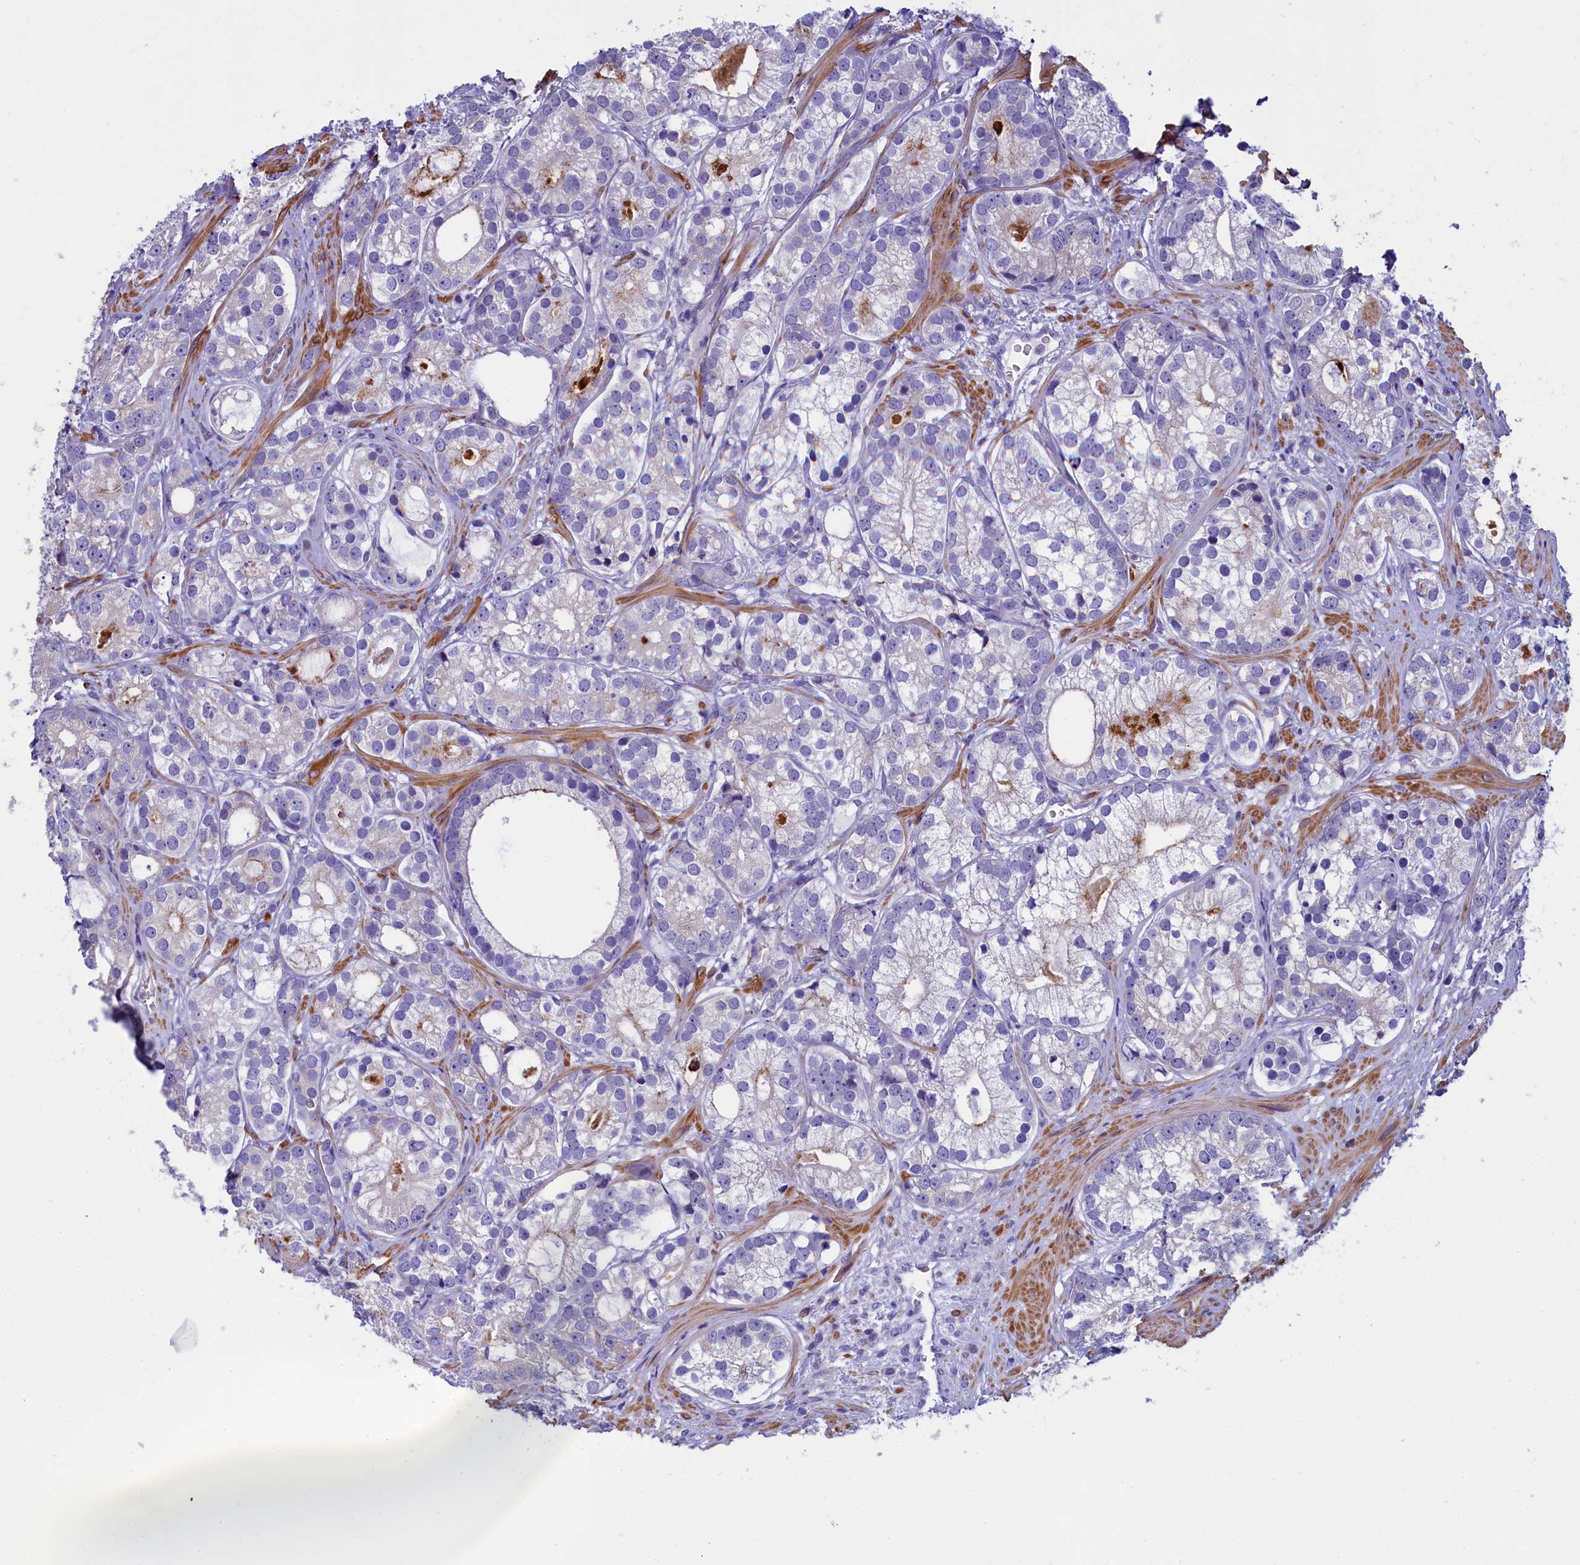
{"staining": {"intensity": "negative", "quantity": "none", "location": "none"}, "tissue": "prostate cancer", "cell_type": "Tumor cells", "image_type": "cancer", "snomed": [{"axis": "morphology", "description": "Adenocarcinoma, High grade"}, {"axis": "topography", "description": "Prostate"}], "caption": "Immunohistochemical staining of human prostate cancer (high-grade adenocarcinoma) displays no significant positivity in tumor cells.", "gene": "IGSF6", "patient": {"sex": "male", "age": 75}}